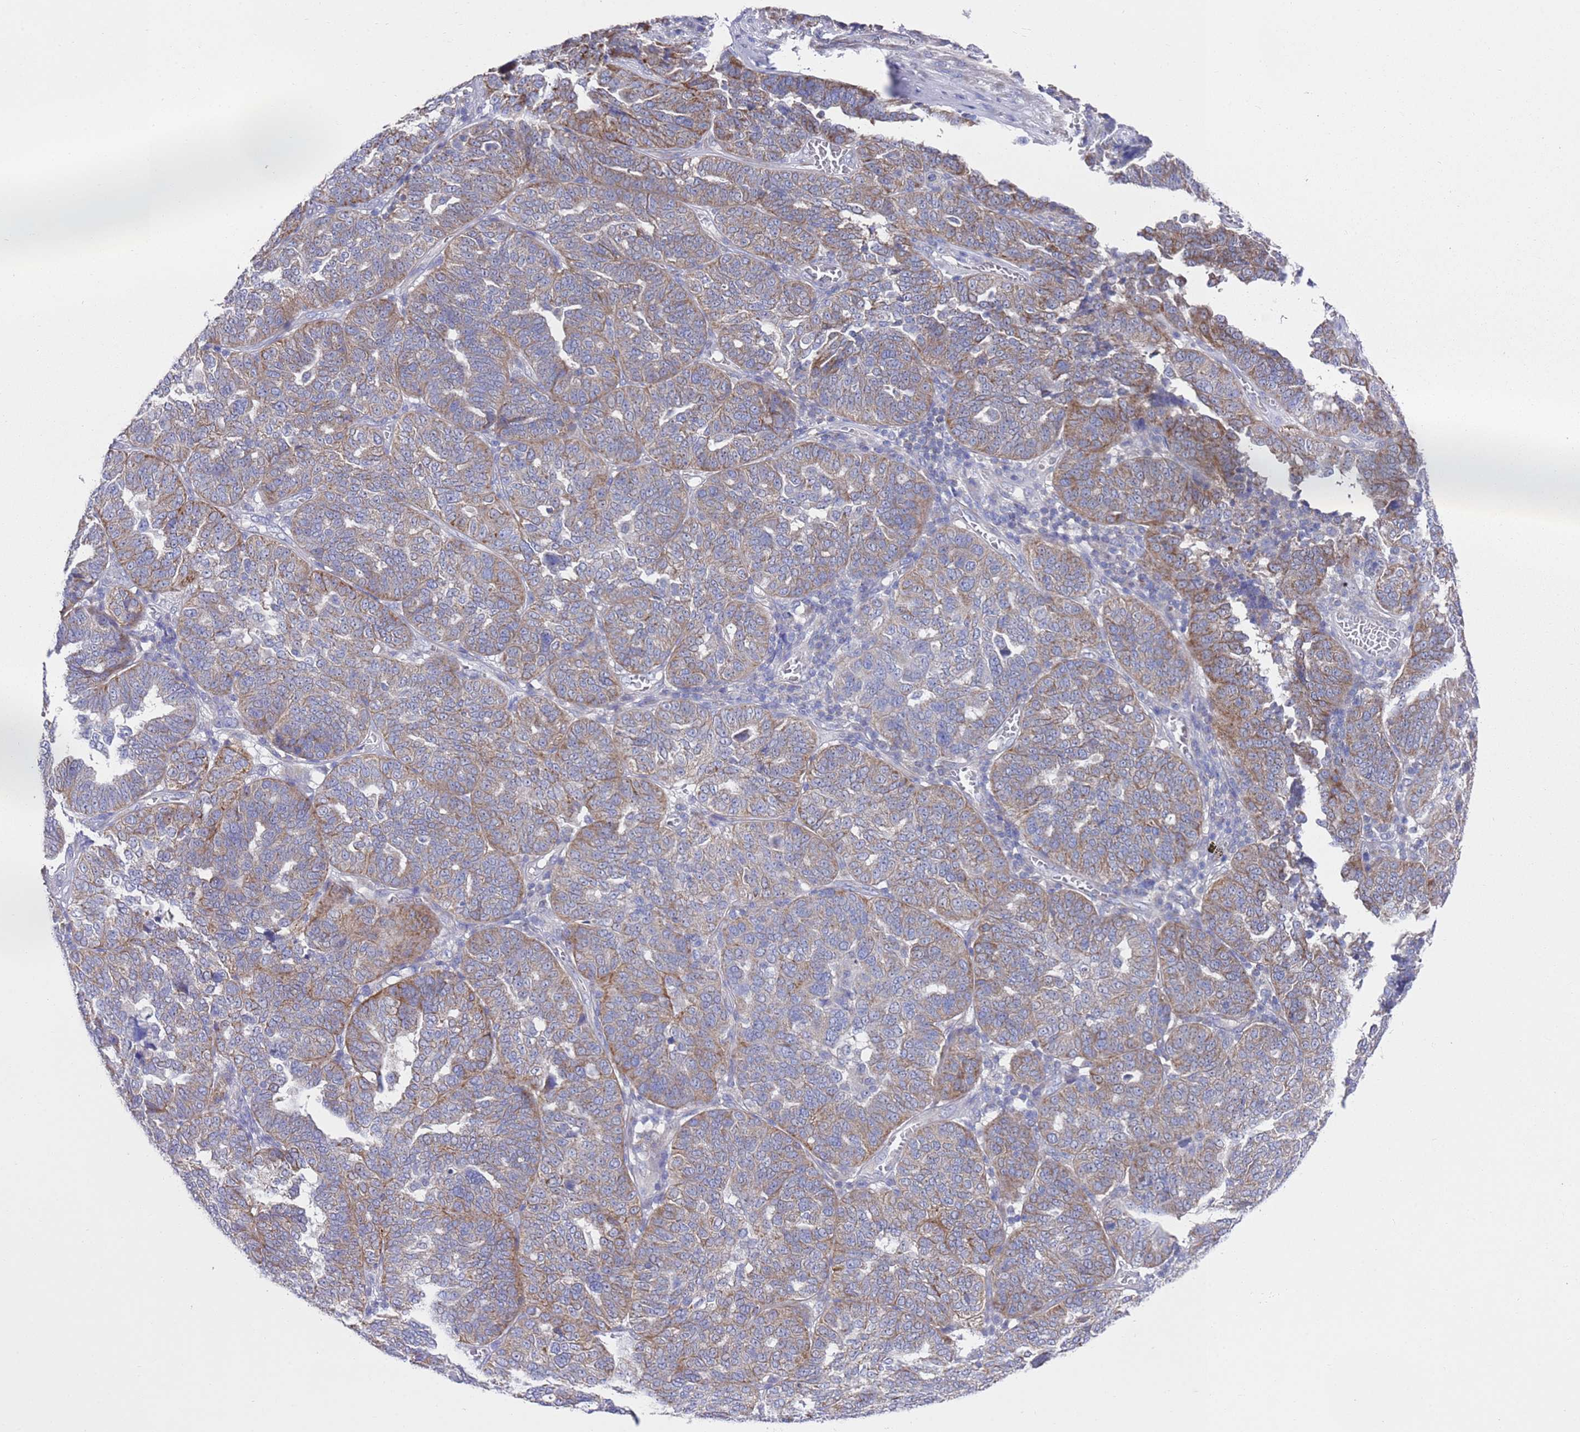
{"staining": {"intensity": "moderate", "quantity": ">75%", "location": "cytoplasmic/membranous"}, "tissue": "ovarian cancer", "cell_type": "Tumor cells", "image_type": "cancer", "snomed": [{"axis": "morphology", "description": "Cystadenocarcinoma, serous, NOS"}, {"axis": "topography", "description": "Ovary"}], "caption": "This is an image of IHC staining of ovarian cancer, which shows moderate positivity in the cytoplasmic/membranous of tumor cells.", "gene": "NPEPPS", "patient": {"sex": "female", "age": 59}}